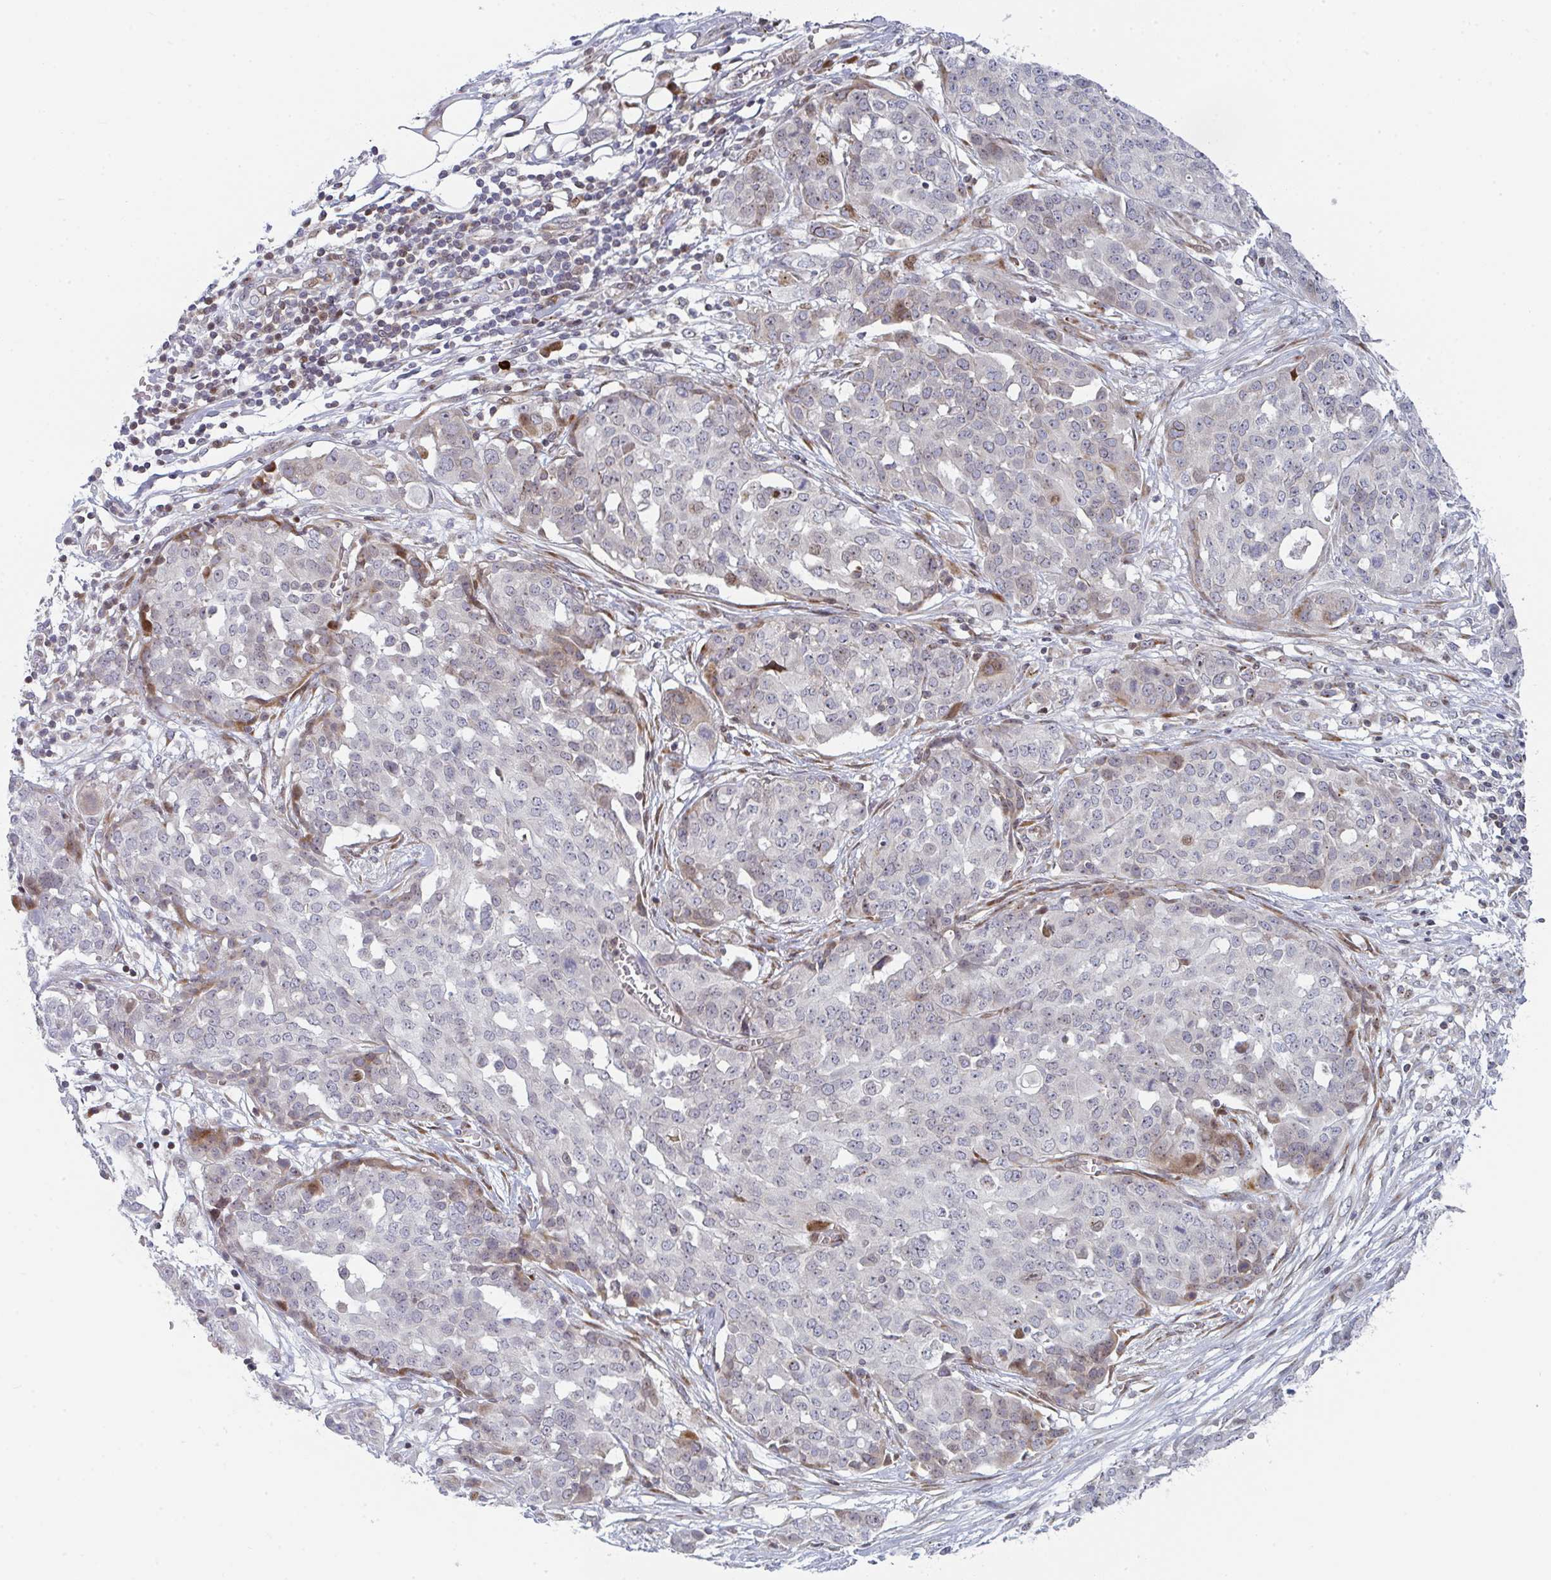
{"staining": {"intensity": "weak", "quantity": "<25%", "location": "cytoplasmic/membranous"}, "tissue": "ovarian cancer", "cell_type": "Tumor cells", "image_type": "cancer", "snomed": [{"axis": "morphology", "description": "Cystadenocarcinoma, serous, NOS"}, {"axis": "topography", "description": "Soft tissue"}, {"axis": "topography", "description": "Ovary"}], "caption": "This micrograph is of ovarian serous cystadenocarcinoma stained with IHC to label a protein in brown with the nuclei are counter-stained blue. There is no staining in tumor cells.", "gene": "PRKCH", "patient": {"sex": "female", "age": 57}}